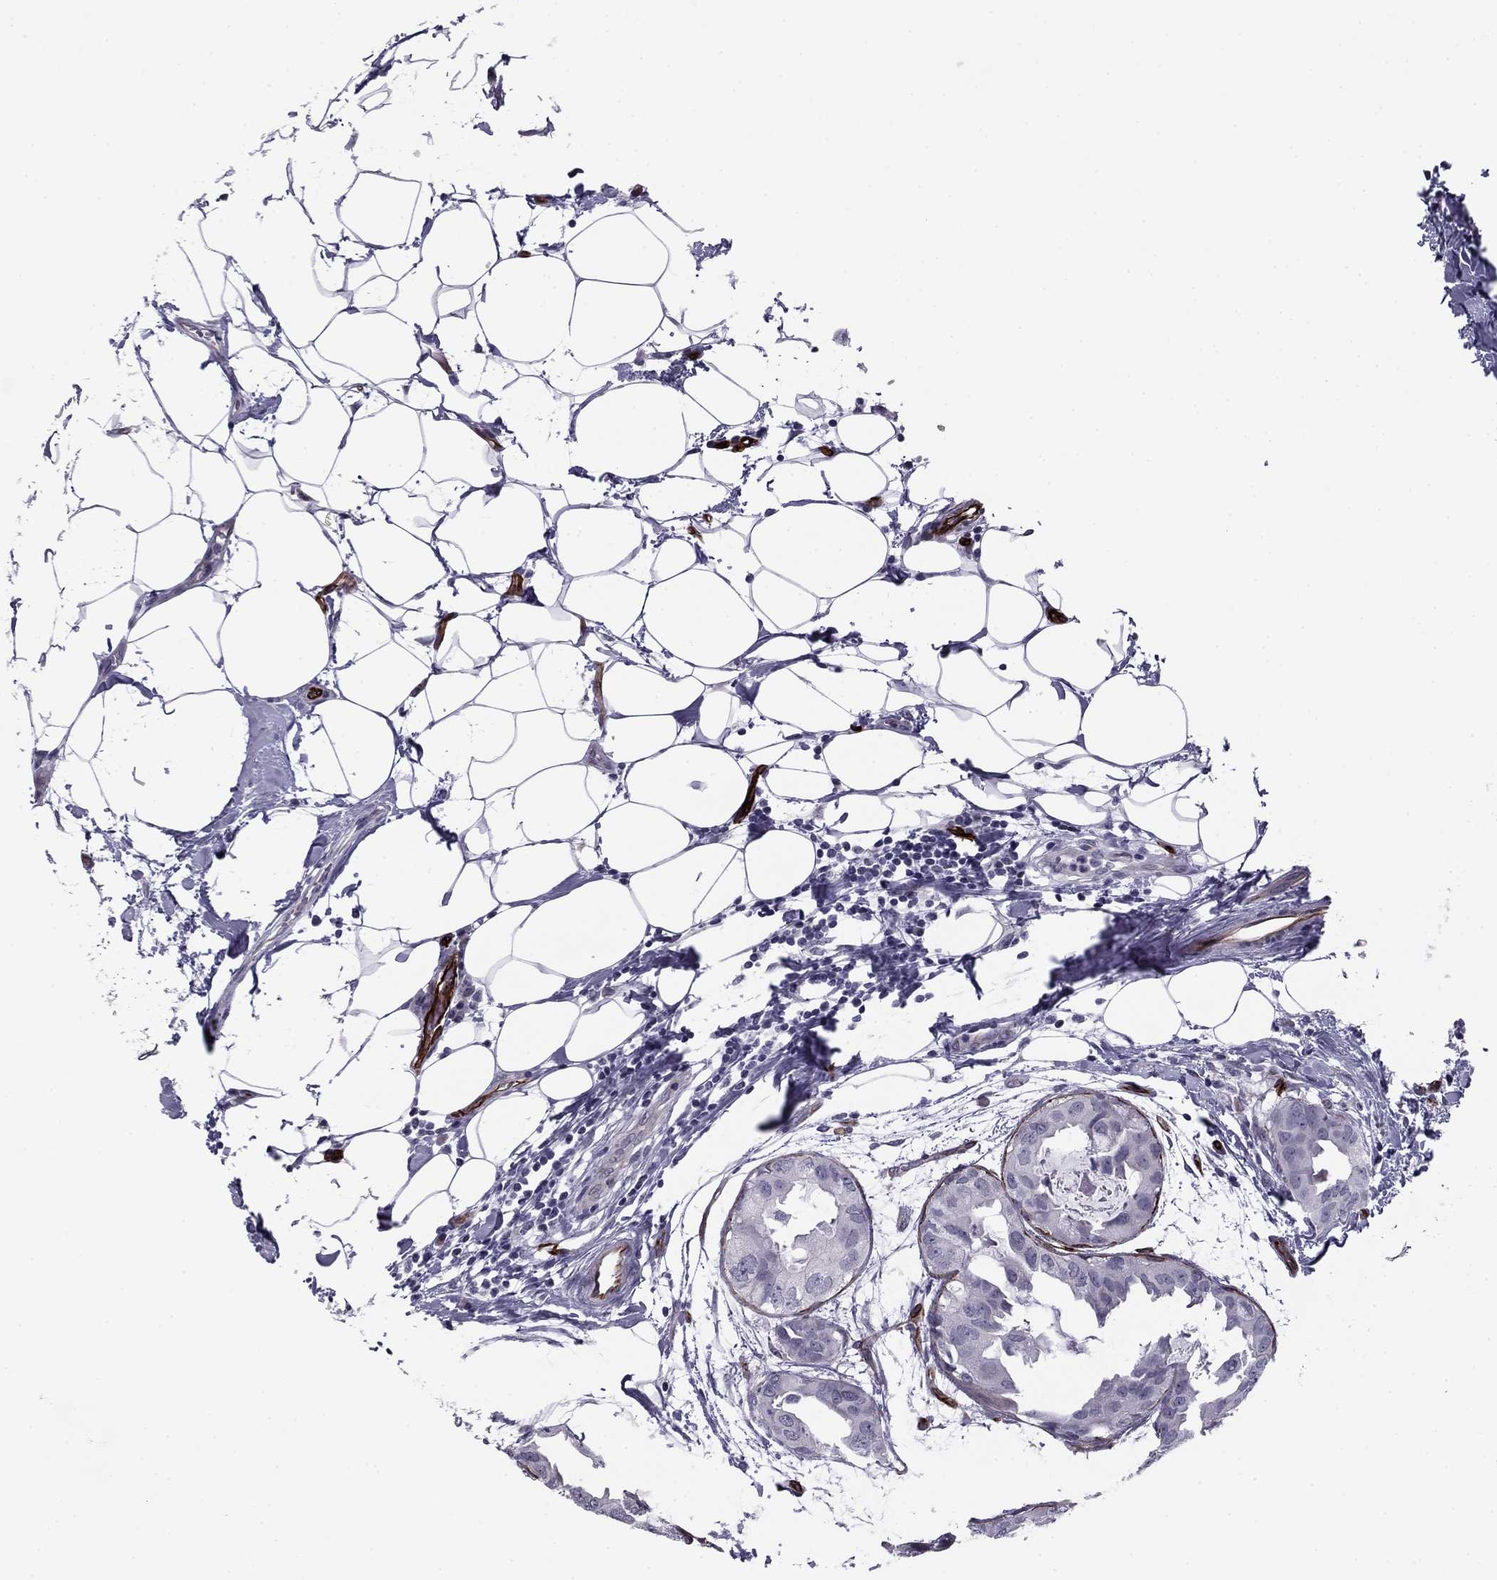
{"staining": {"intensity": "negative", "quantity": "none", "location": "none"}, "tissue": "breast cancer", "cell_type": "Tumor cells", "image_type": "cancer", "snomed": [{"axis": "morphology", "description": "Normal tissue, NOS"}, {"axis": "morphology", "description": "Duct carcinoma"}, {"axis": "topography", "description": "Breast"}], "caption": "Micrograph shows no protein positivity in tumor cells of breast intraductal carcinoma tissue. (Brightfield microscopy of DAB immunohistochemistry (IHC) at high magnification).", "gene": "ANKS4B", "patient": {"sex": "female", "age": 40}}